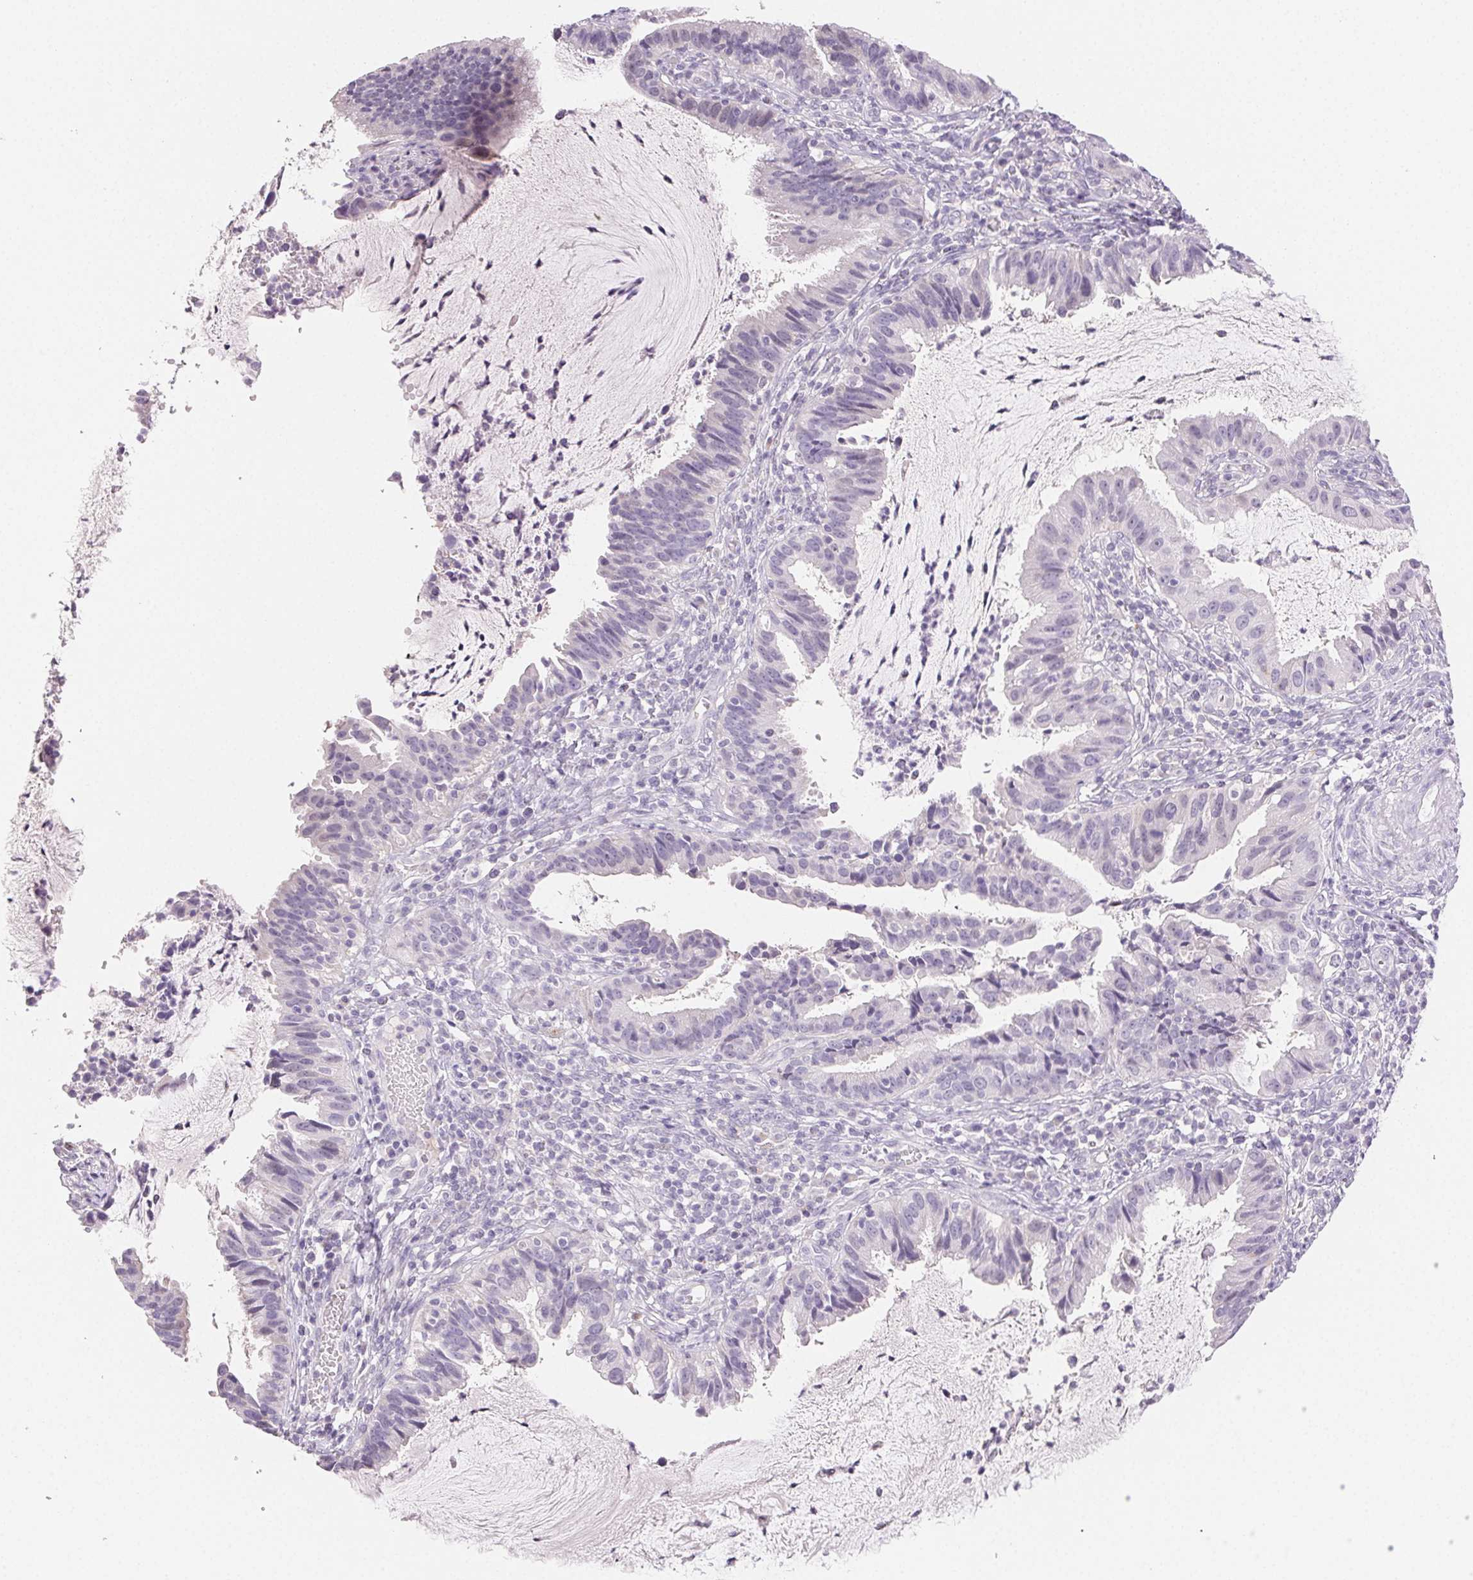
{"staining": {"intensity": "negative", "quantity": "none", "location": "none"}, "tissue": "cervical cancer", "cell_type": "Tumor cells", "image_type": "cancer", "snomed": [{"axis": "morphology", "description": "Adenocarcinoma, NOS"}, {"axis": "topography", "description": "Cervix"}], "caption": "Cervical adenocarcinoma was stained to show a protein in brown. There is no significant staining in tumor cells.", "gene": "BPIFB2", "patient": {"sex": "female", "age": 34}}